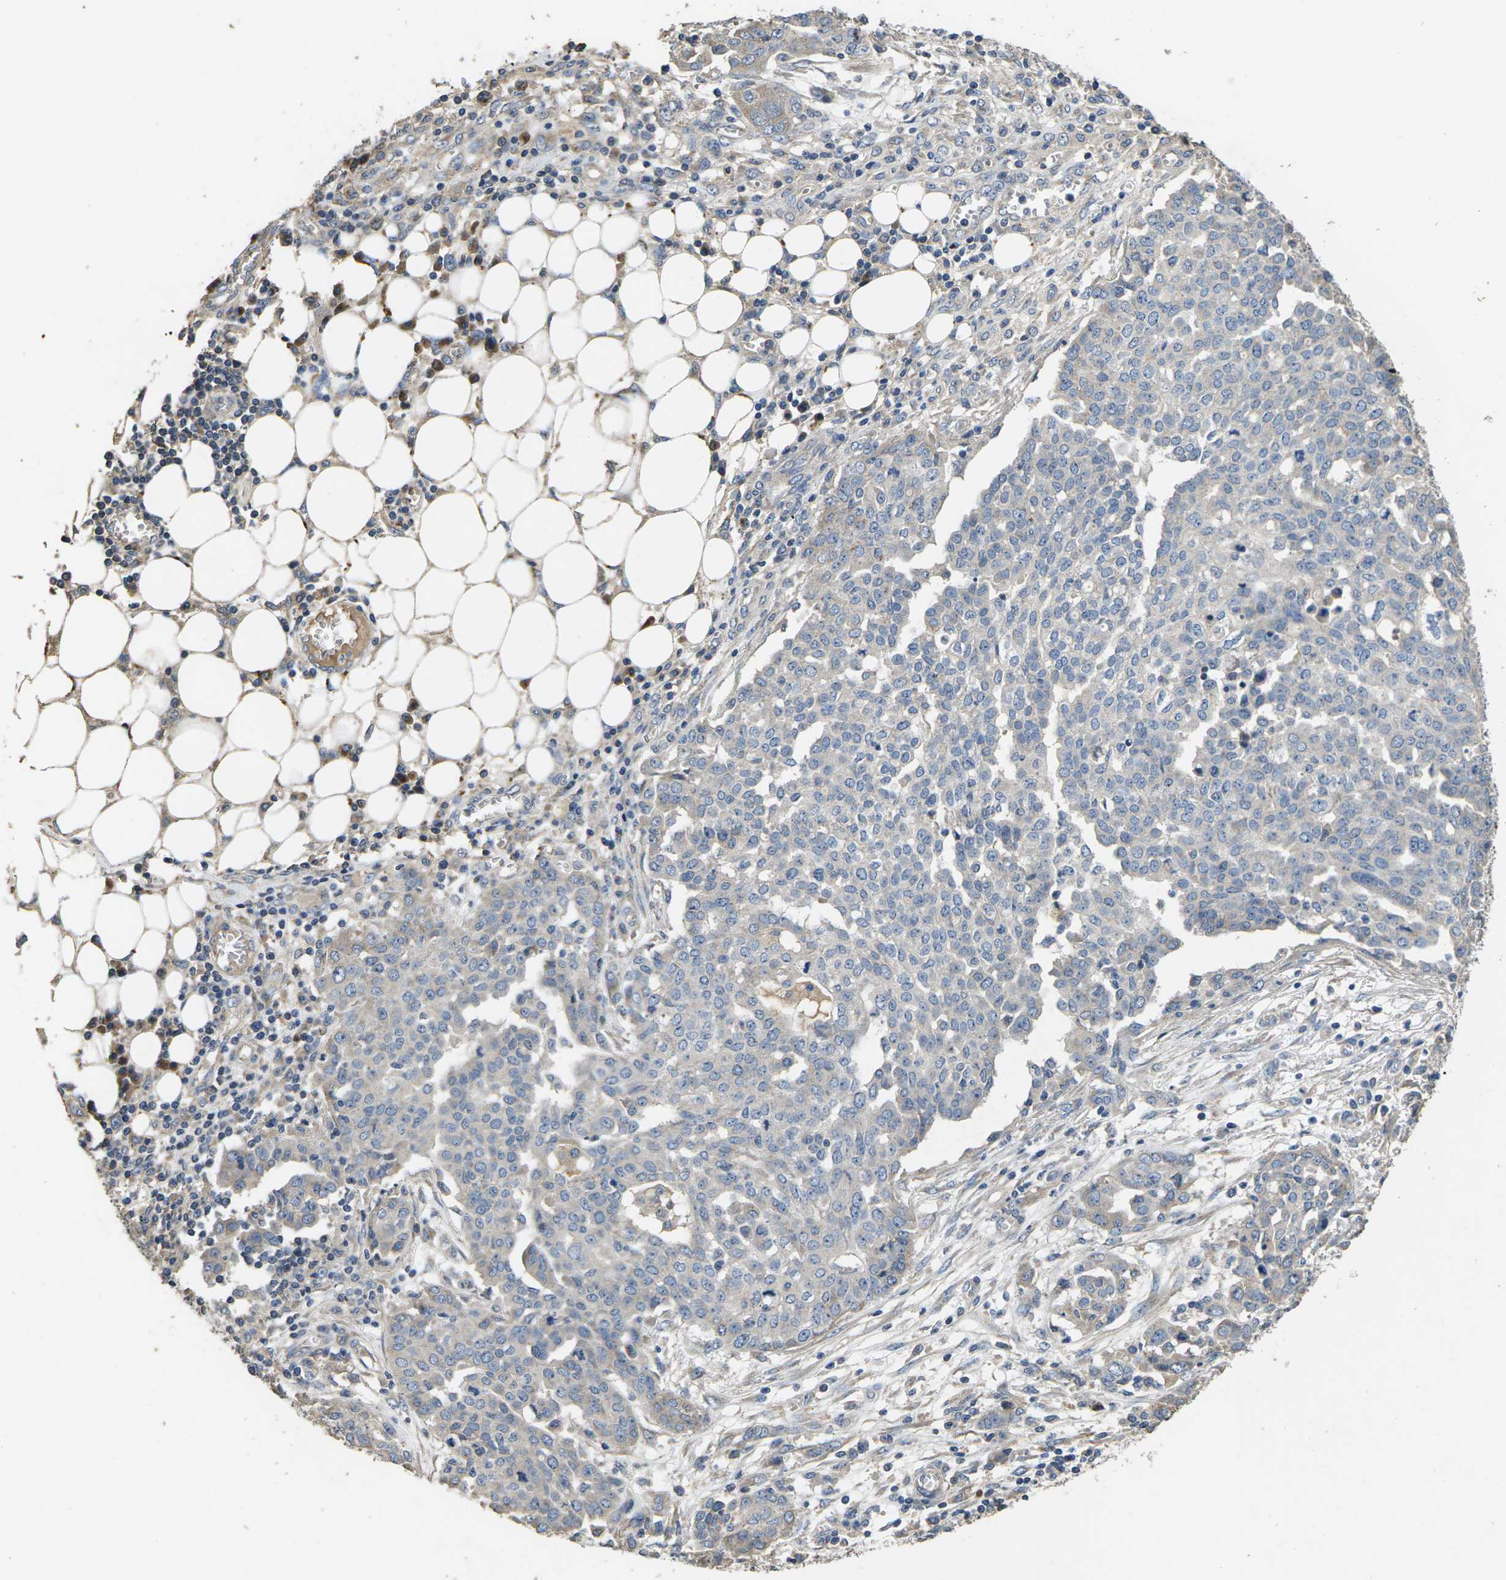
{"staining": {"intensity": "negative", "quantity": "none", "location": "none"}, "tissue": "ovarian cancer", "cell_type": "Tumor cells", "image_type": "cancer", "snomed": [{"axis": "morphology", "description": "Cystadenocarcinoma, serous, NOS"}, {"axis": "topography", "description": "Soft tissue"}, {"axis": "topography", "description": "Ovary"}], "caption": "The histopathology image reveals no staining of tumor cells in ovarian cancer.", "gene": "B4GAT1", "patient": {"sex": "female", "age": 57}}